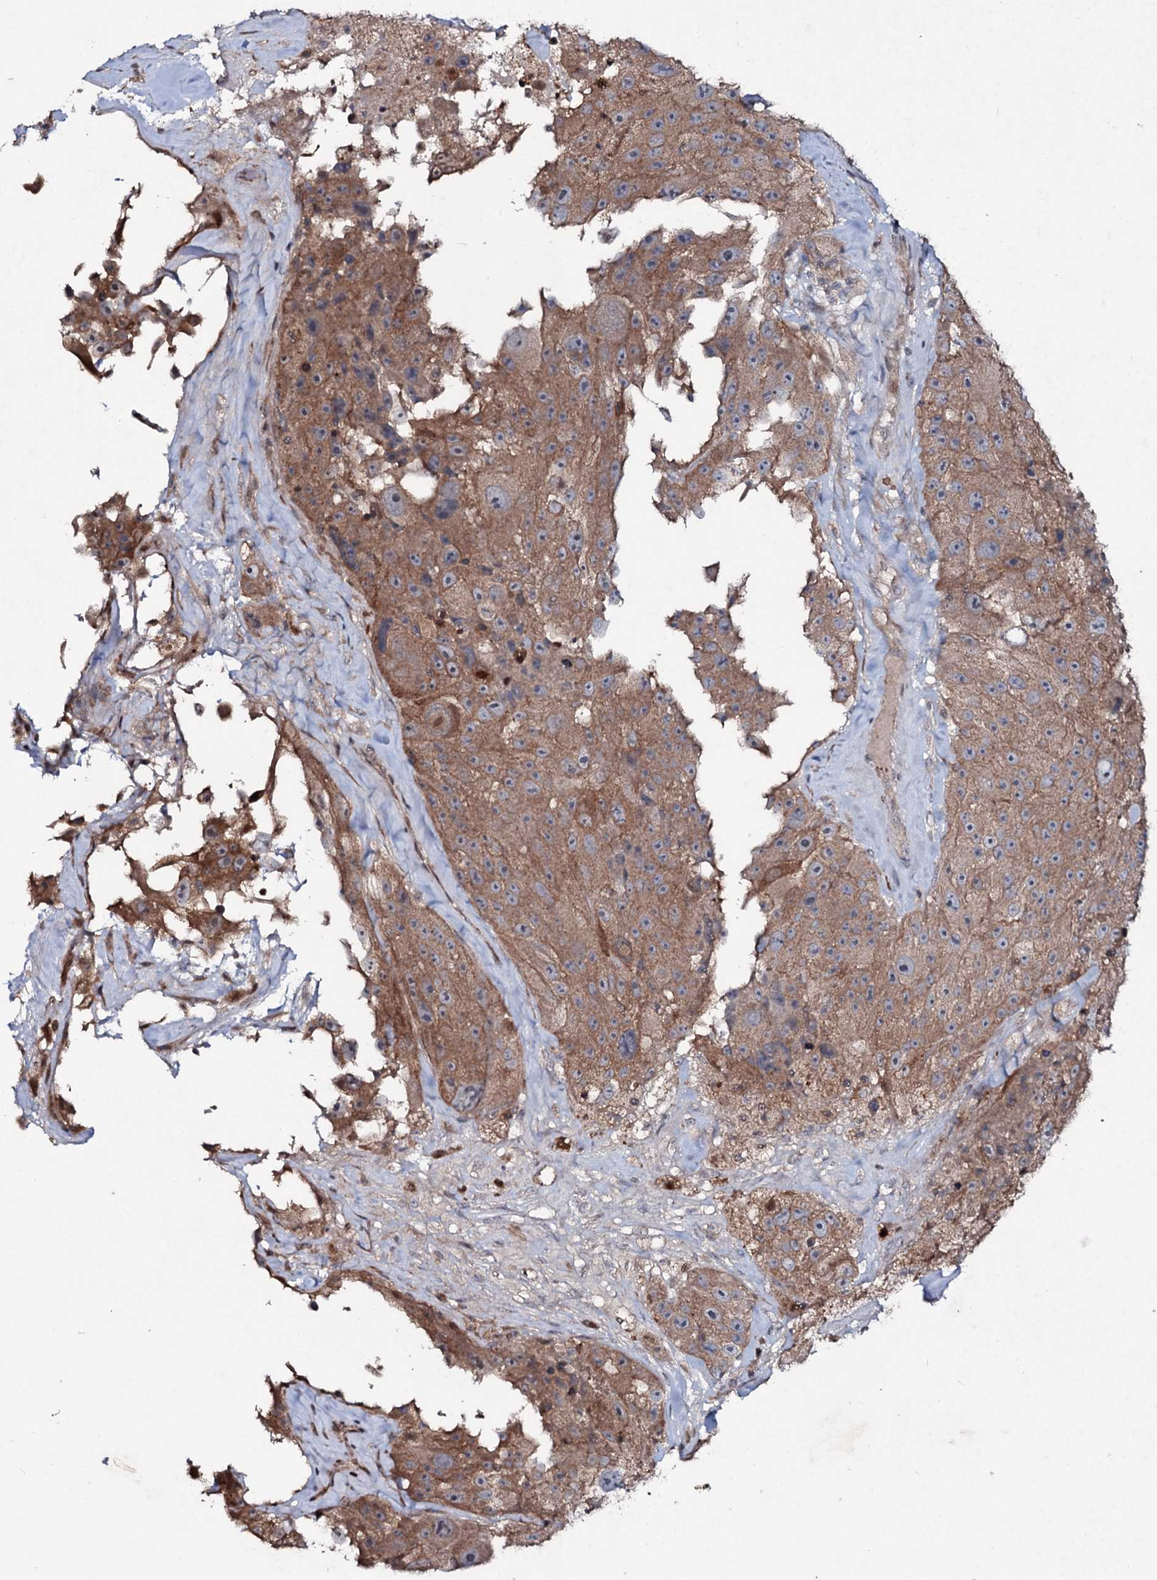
{"staining": {"intensity": "moderate", "quantity": ">75%", "location": "cytoplasmic/membranous"}, "tissue": "melanoma", "cell_type": "Tumor cells", "image_type": "cancer", "snomed": [{"axis": "morphology", "description": "Malignant melanoma, Metastatic site"}, {"axis": "topography", "description": "Lymph node"}], "caption": "About >75% of tumor cells in human melanoma show moderate cytoplasmic/membranous protein staining as visualized by brown immunohistochemical staining.", "gene": "SNAP23", "patient": {"sex": "male", "age": 62}}